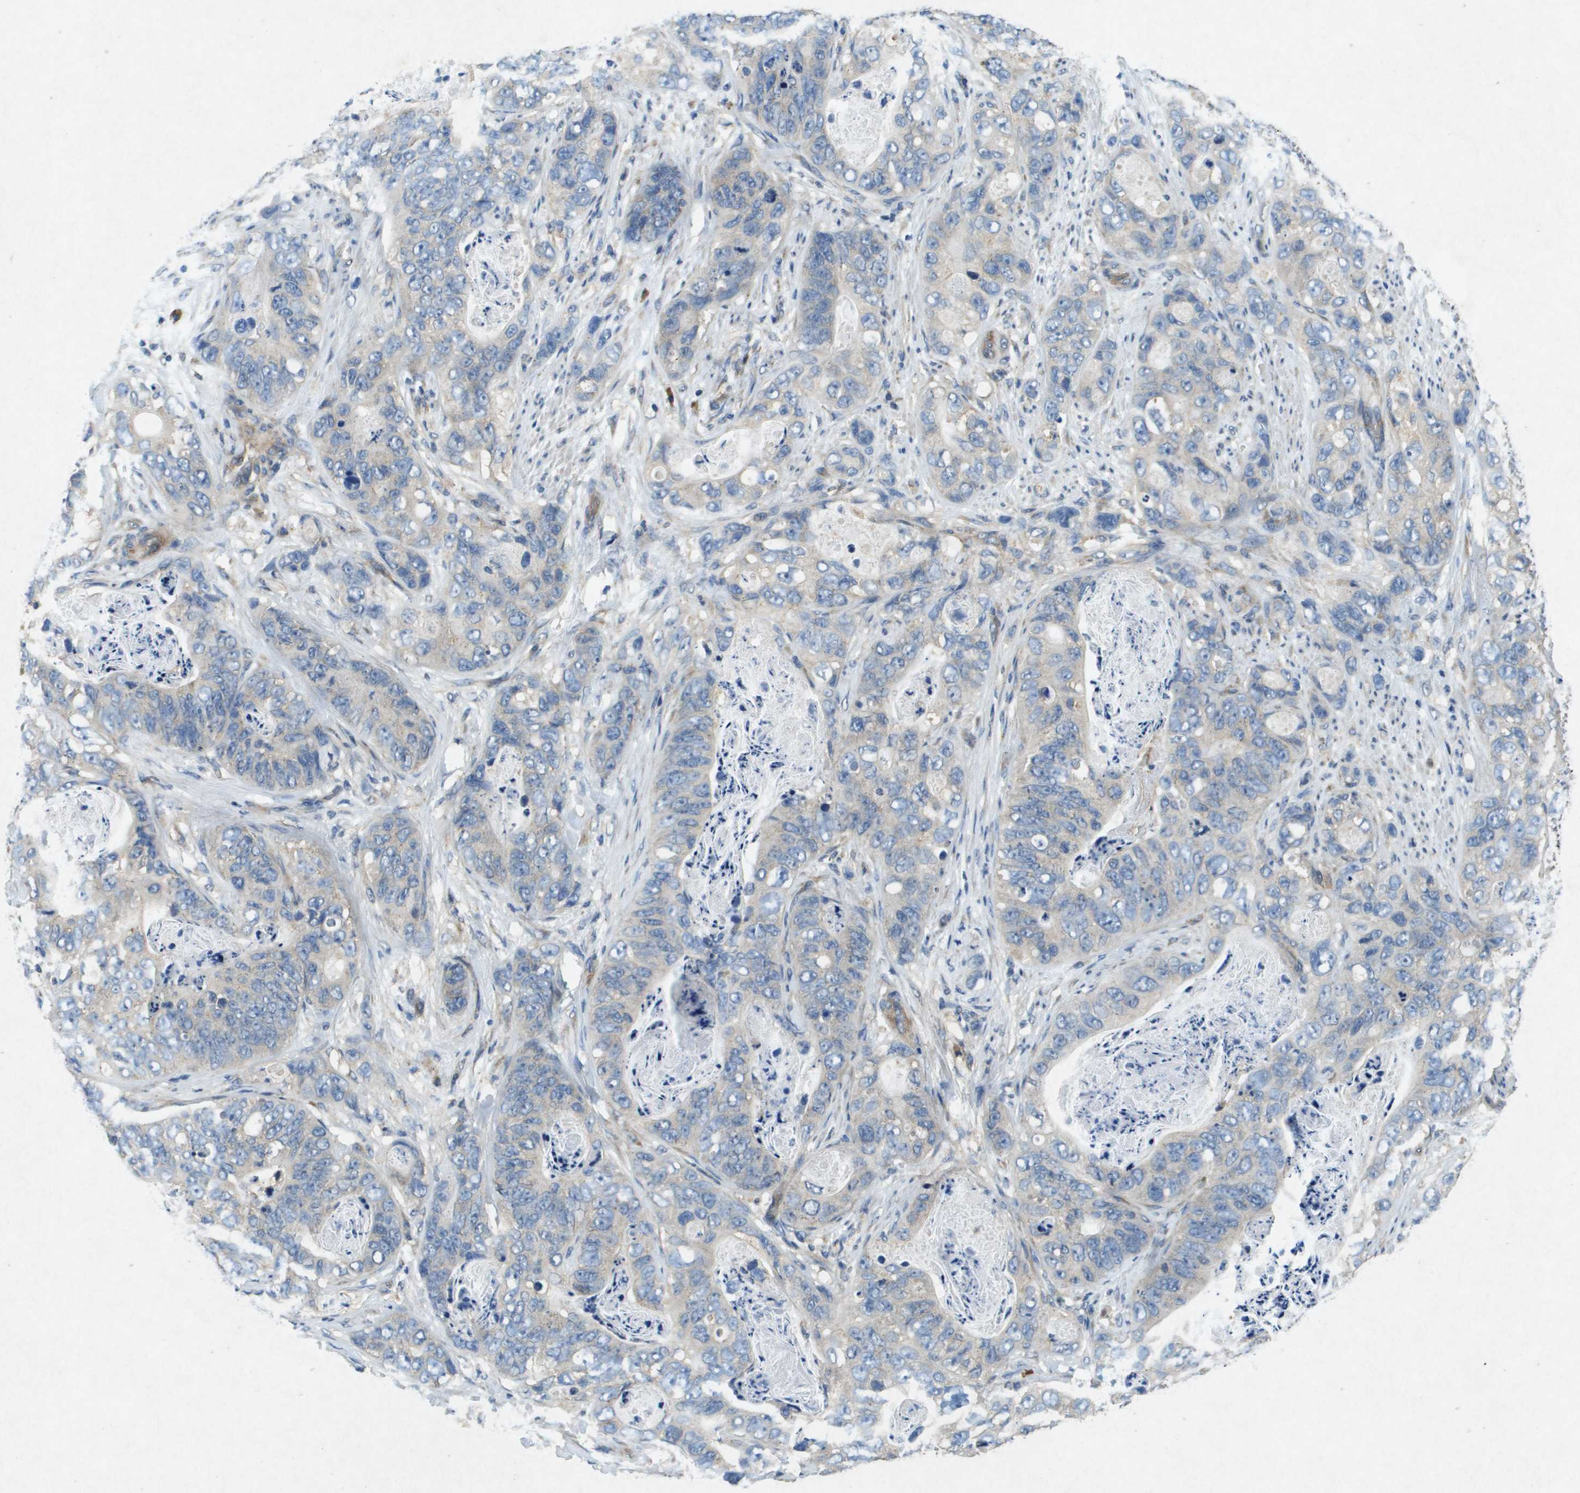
{"staining": {"intensity": "negative", "quantity": "none", "location": "none"}, "tissue": "stomach cancer", "cell_type": "Tumor cells", "image_type": "cancer", "snomed": [{"axis": "morphology", "description": "Adenocarcinoma, NOS"}, {"axis": "topography", "description": "Stomach"}], "caption": "Tumor cells show no significant staining in stomach cancer (adenocarcinoma). Nuclei are stained in blue.", "gene": "PTPRT", "patient": {"sex": "female", "age": 89}}